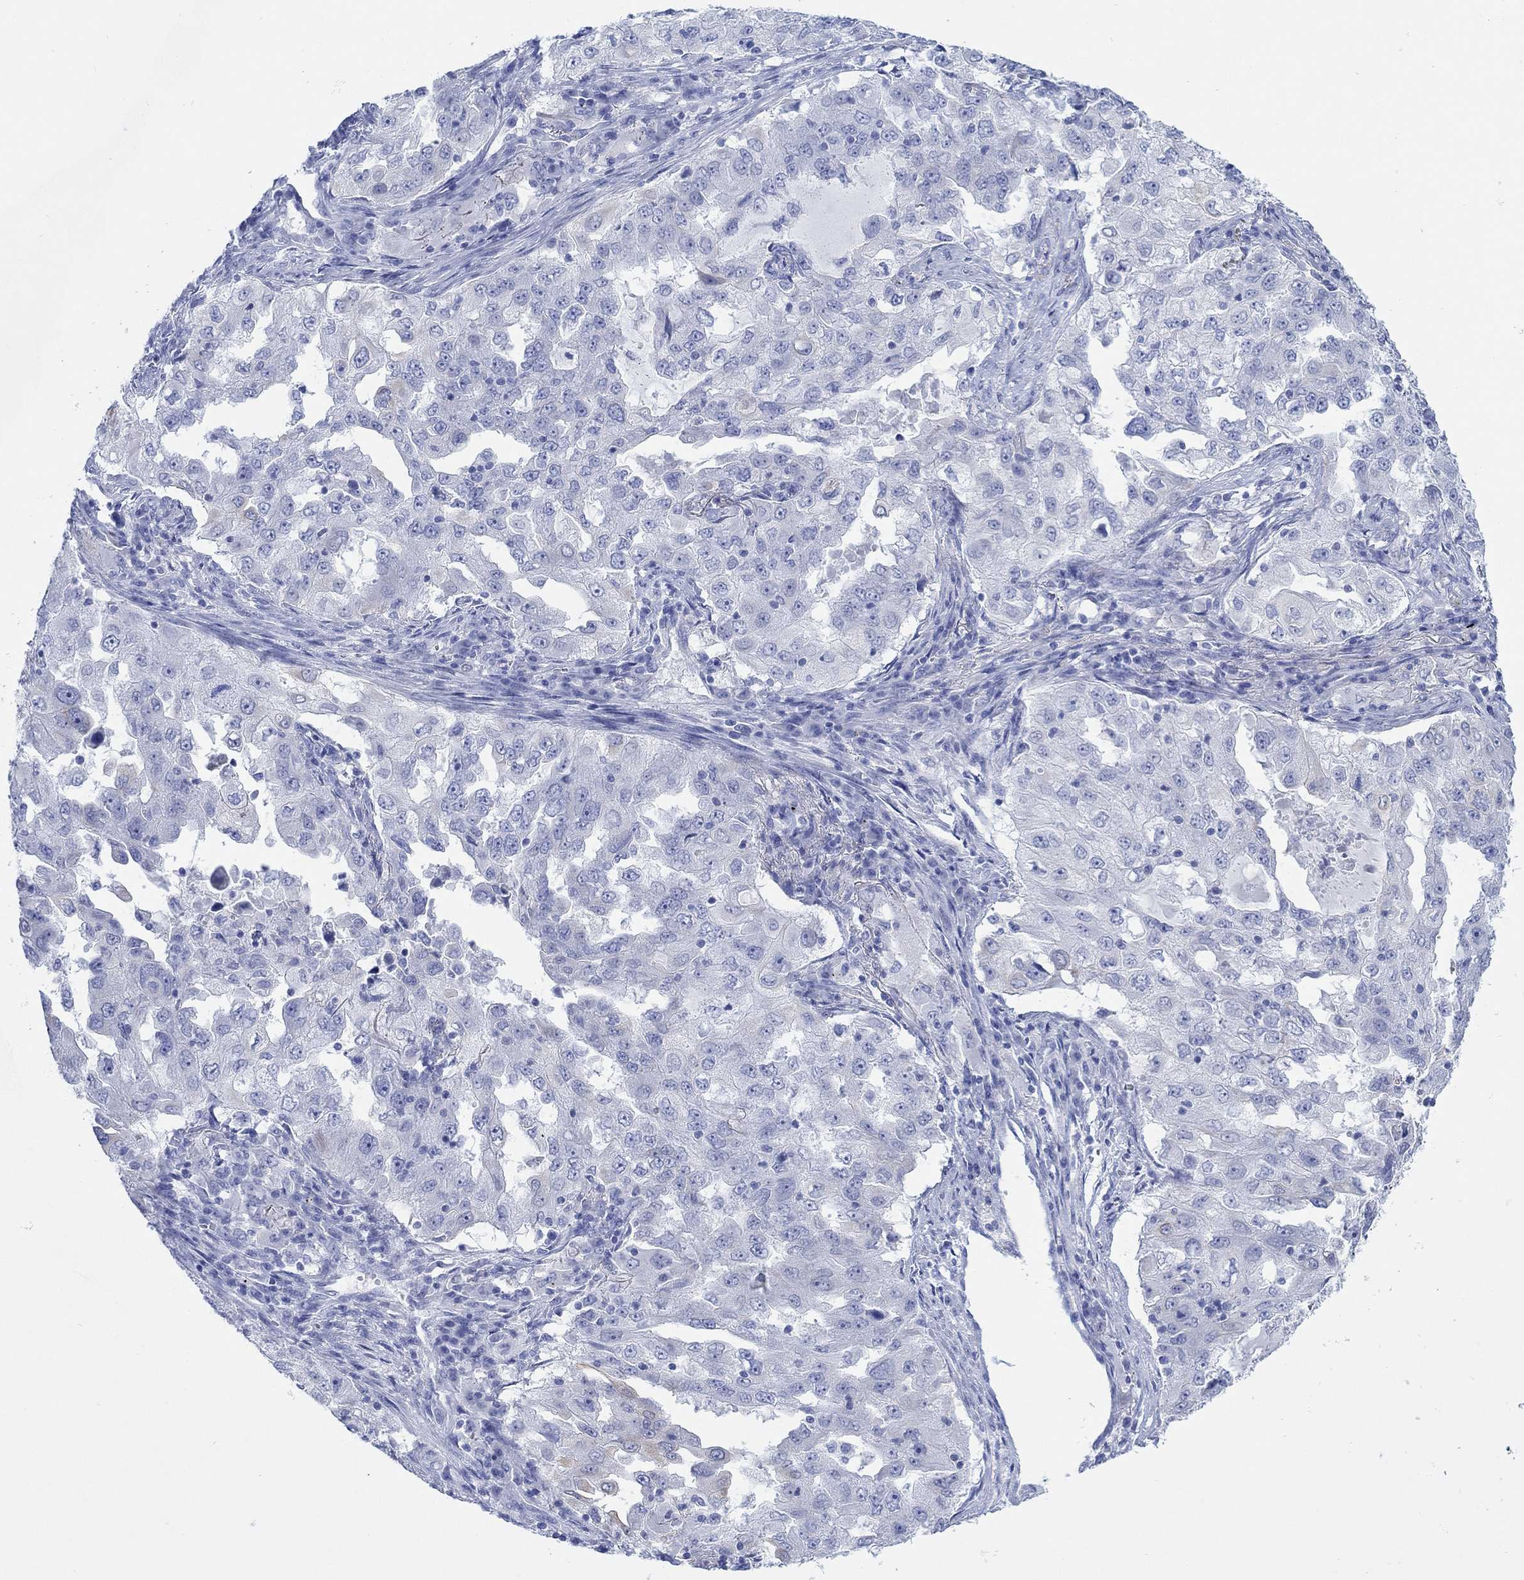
{"staining": {"intensity": "negative", "quantity": "none", "location": "none"}, "tissue": "lung cancer", "cell_type": "Tumor cells", "image_type": "cancer", "snomed": [{"axis": "morphology", "description": "Adenocarcinoma, NOS"}, {"axis": "topography", "description": "Lung"}], "caption": "This is an immunohistochemistry (IHC) histopathology image of human lung adenocarcinoma. There is no staining in tumor cells.", "gene": "AK8", "patient": {"sex": "female", "age": 61}}